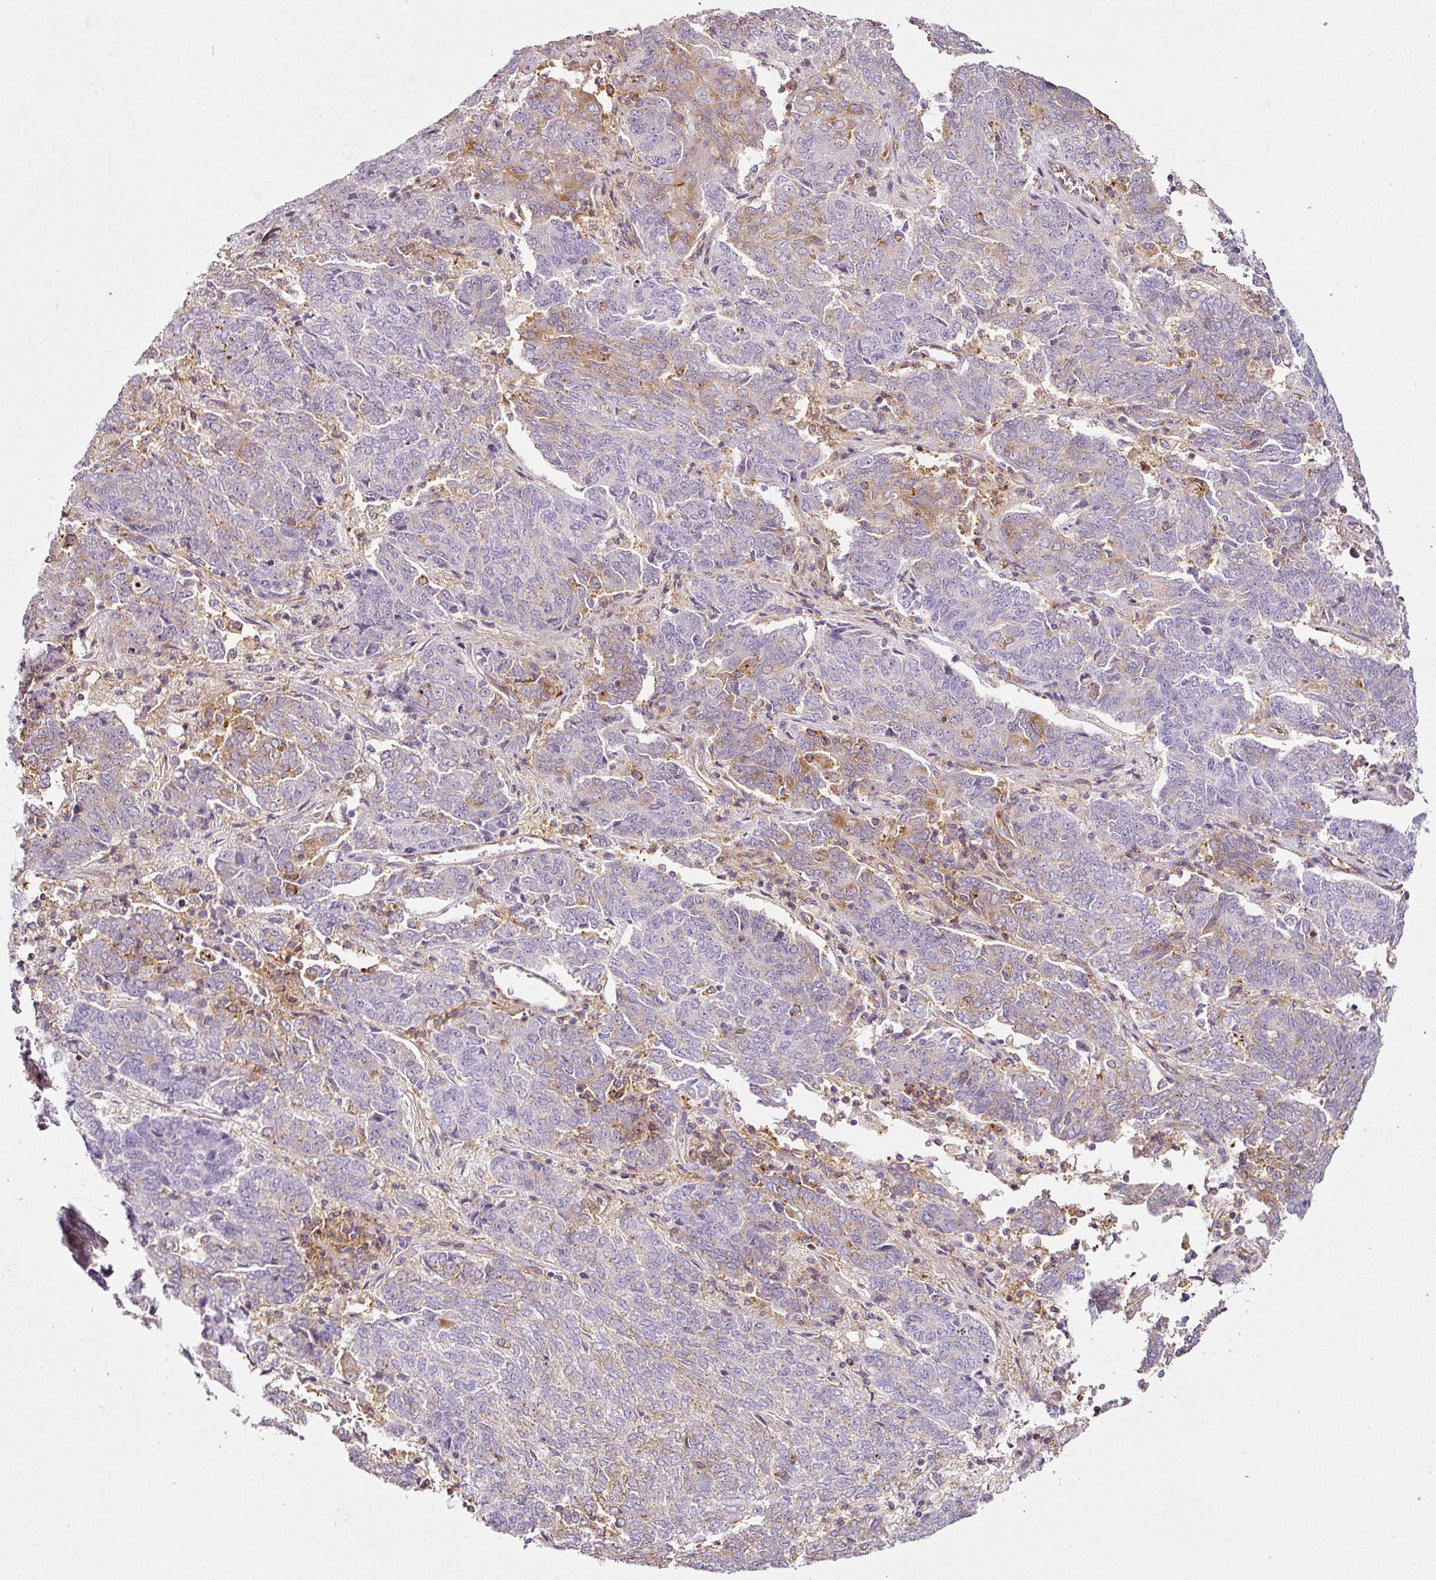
{"staining": {"intensity": "moderate", "quantity": "<25%", "location": "cytoplasmic/membranous"}, "tissue": "endometrial cancer", "cell_type": "Tumor cells", "image_type": "cancer", "snomed": [{"axis": "morphology", "description": "Adenocarcinoma, NOS"}, {"axis": "topography", "description": "Endometrium"}], "caption": "Immunohistochemistry (IHC) image of human adenocarcinoma (endometrial) stained for a protein (brown), which displays low levels of moderate cytoplasmic/membranous staining in about <25% of tumor cells.", "gene": "SCNM1", "patient": {"sex": "female", "age": 80}}